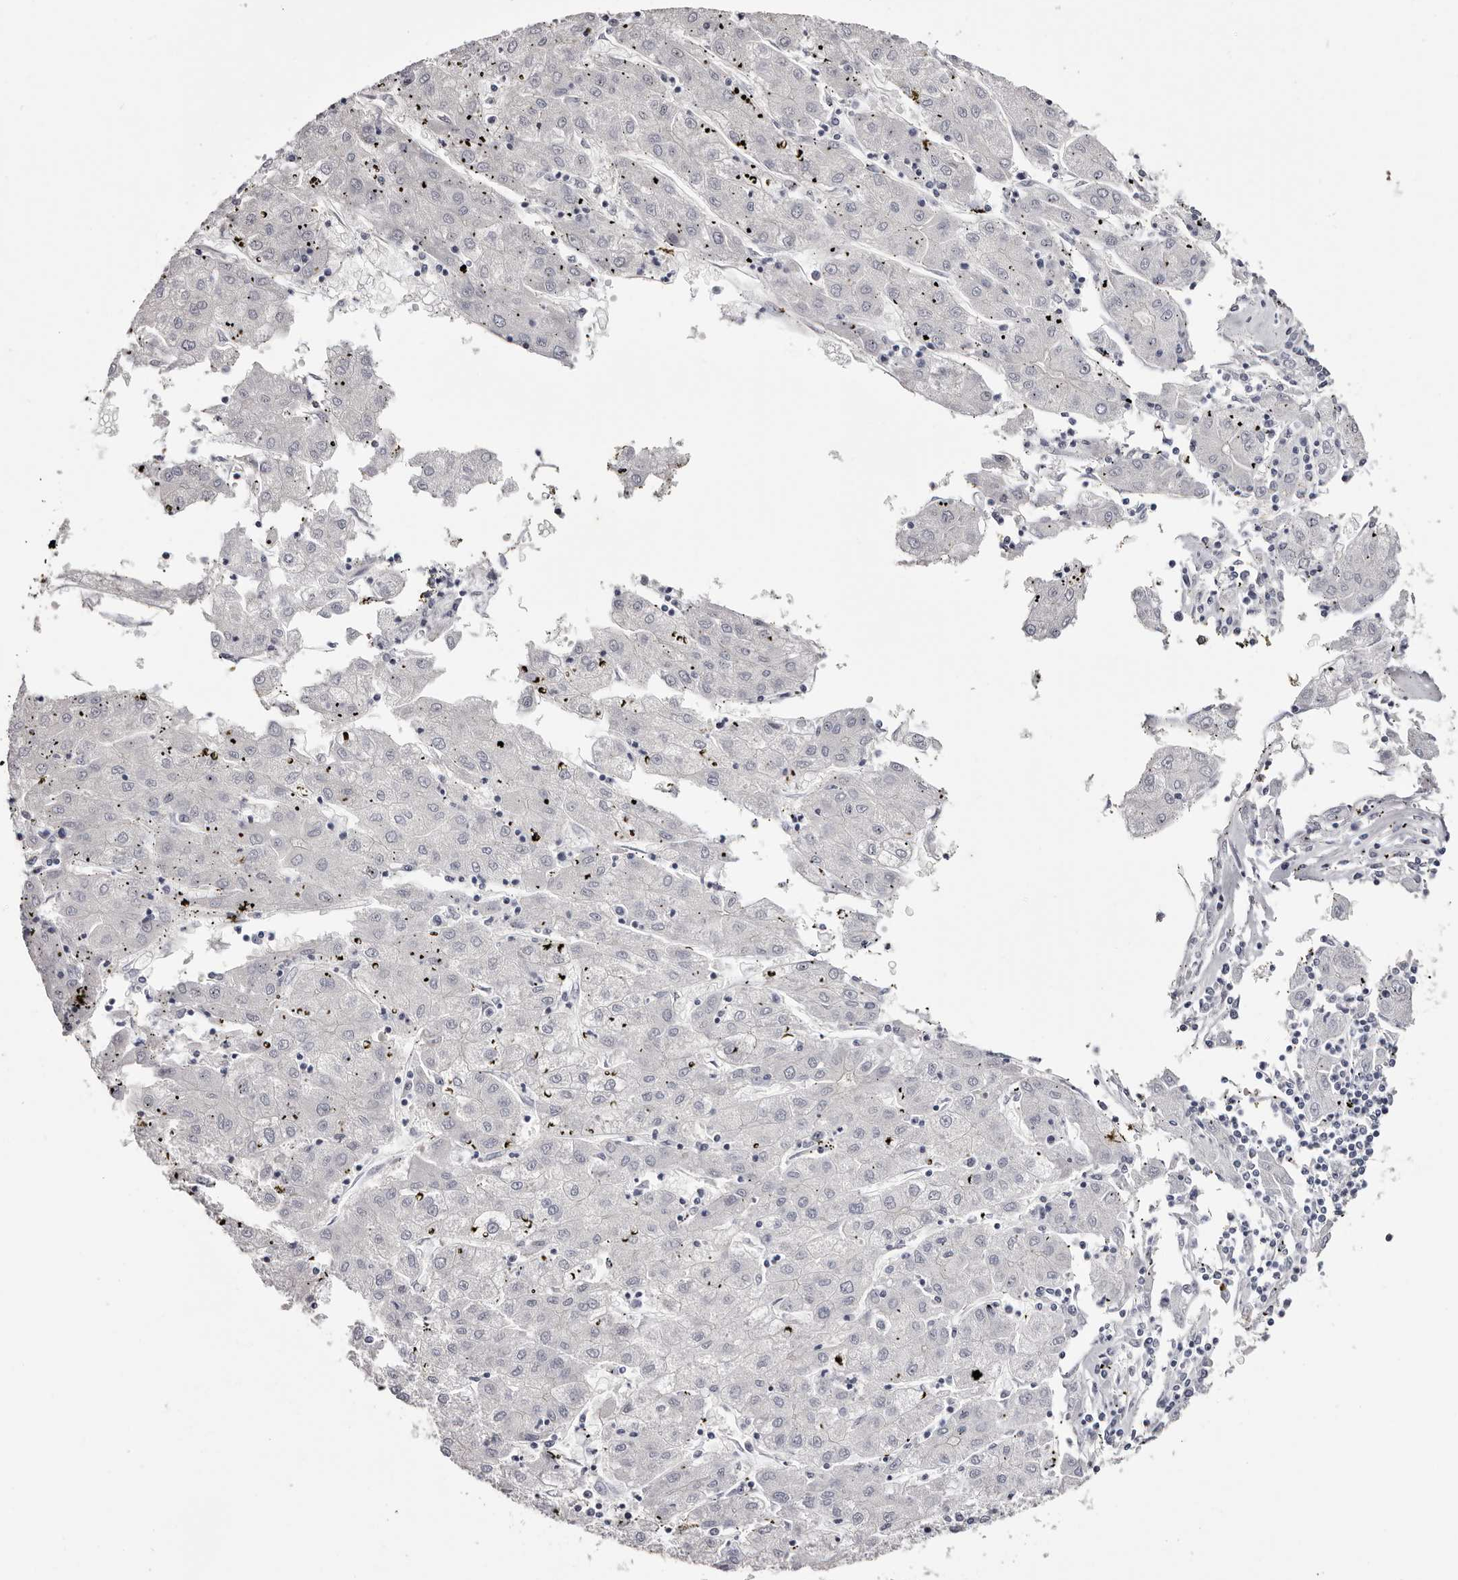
{"staining": {"intensity": "negative", "quantity": "none", "location": "none"}, "tissue": "liver cancer", "cell_type": "Tumor cells", "image_type": "cancer", "snomed": [{"axis": "morphology", "description": "Carcinoma, Hepatocellular, NOS"}, {"axis": "topography", "description": "Liver"}], "caption": "A photomicrograph of human liver cancer is negative for staining in tumor cells. (Stains: DAB IHC with hematoxylin counter stain, Microscopy: brightfield microscopy at high magnification).", "gene": "CA6", "patient": {"sex": "male", "age": 72}}